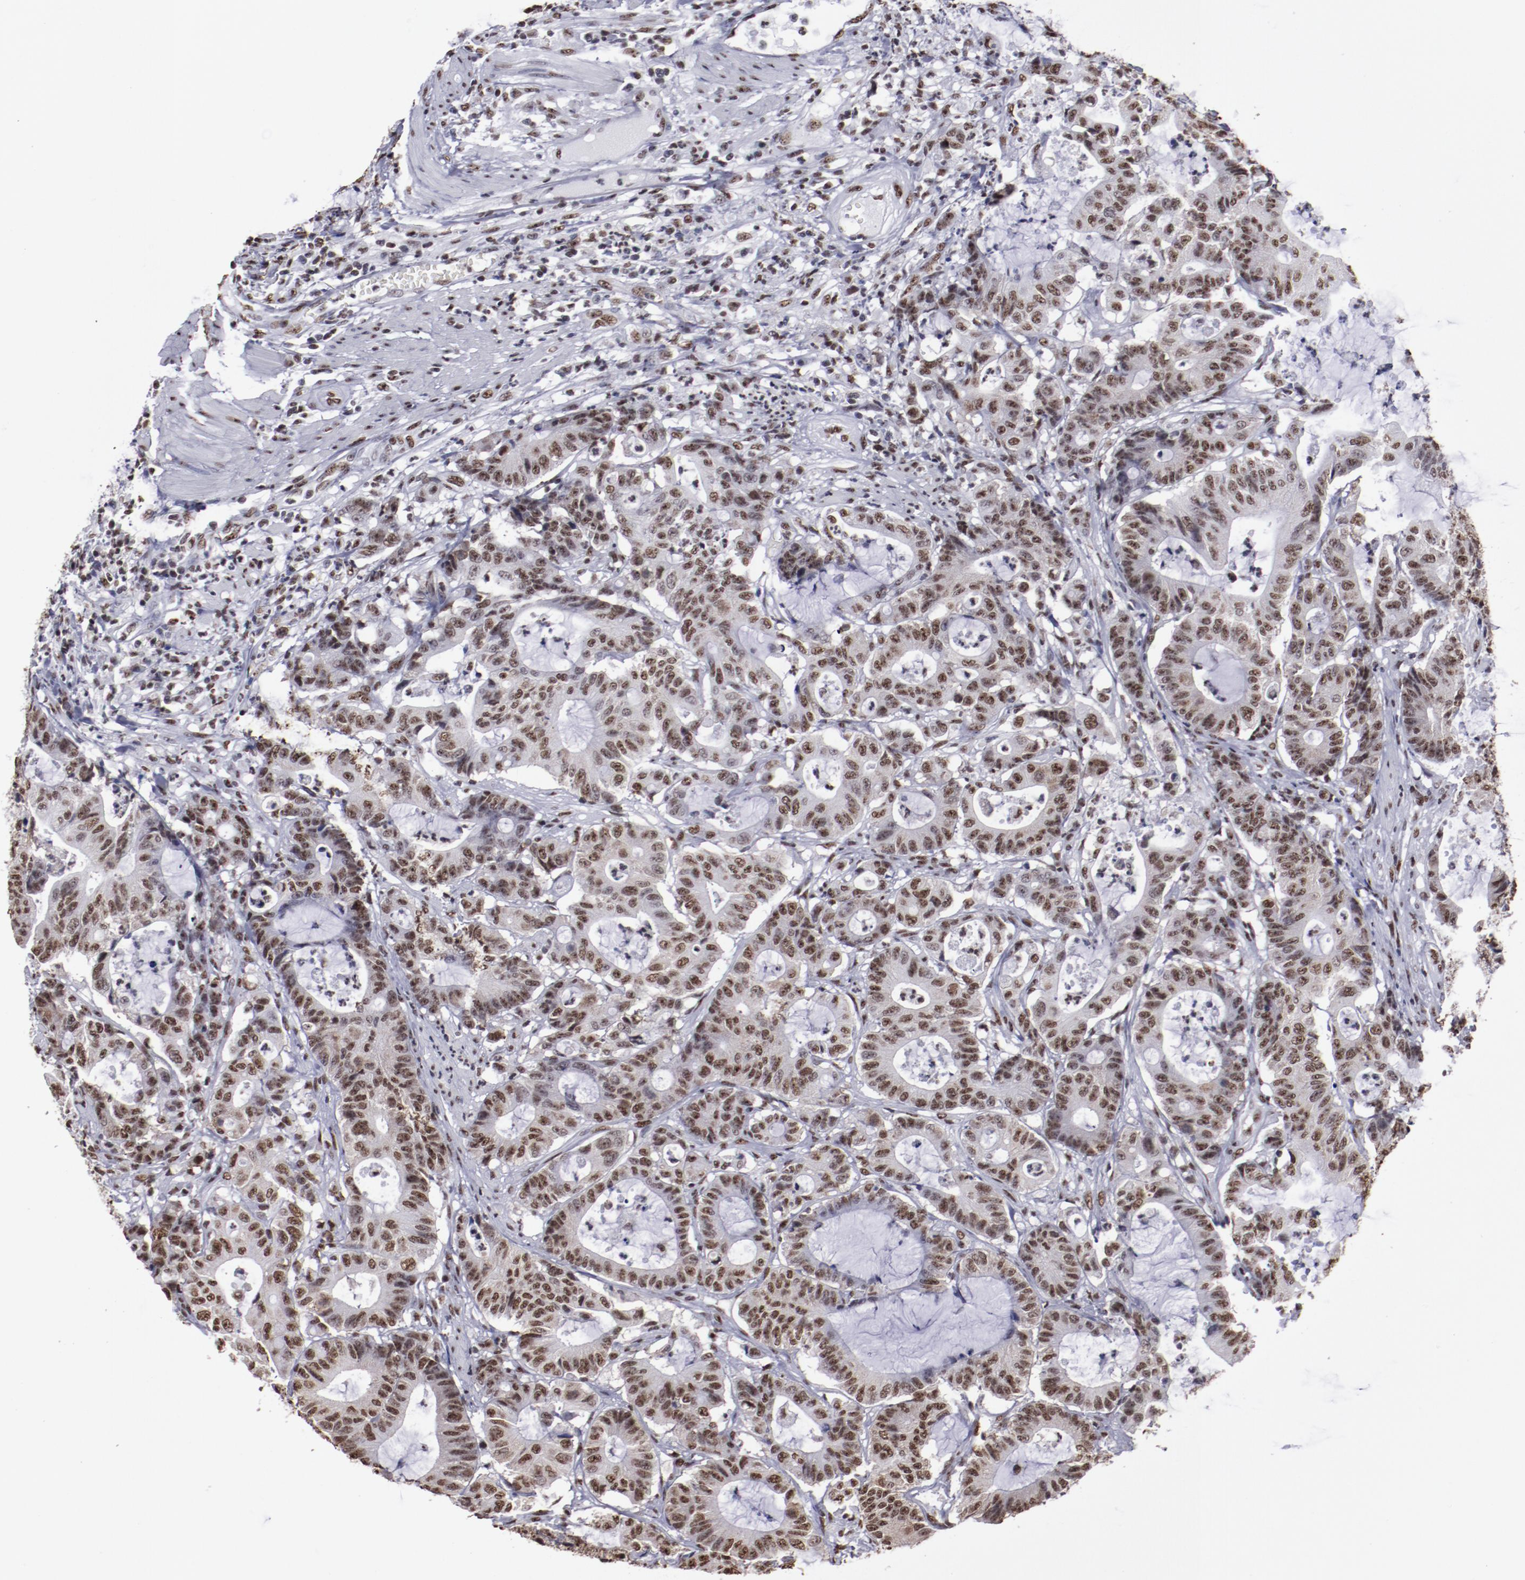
{"staining": {"intensity": "strong", "quantity": ">75%", "location": "nuclear"}, "tissue": "colorectal cancer", "cell_type": "Tumor cells", "image_type": "cancer", "snomed": [{"axis": "morphology", "description": "Adenocarcinoma, NOS"}, {"axis": "topography", "description": "Colon"}], "caption": "Protein expression analysis of human colorectal cancer (adenocarcinoma) reveals strong nuclear expression in about >75% of tumor cells. (DAB (3,3'-diaminobenzidine) IHC with brightfield microscopy, high magnification).", "gene": "HNRNPA2B1", "patient": {"sex": "female", "age": 84}}